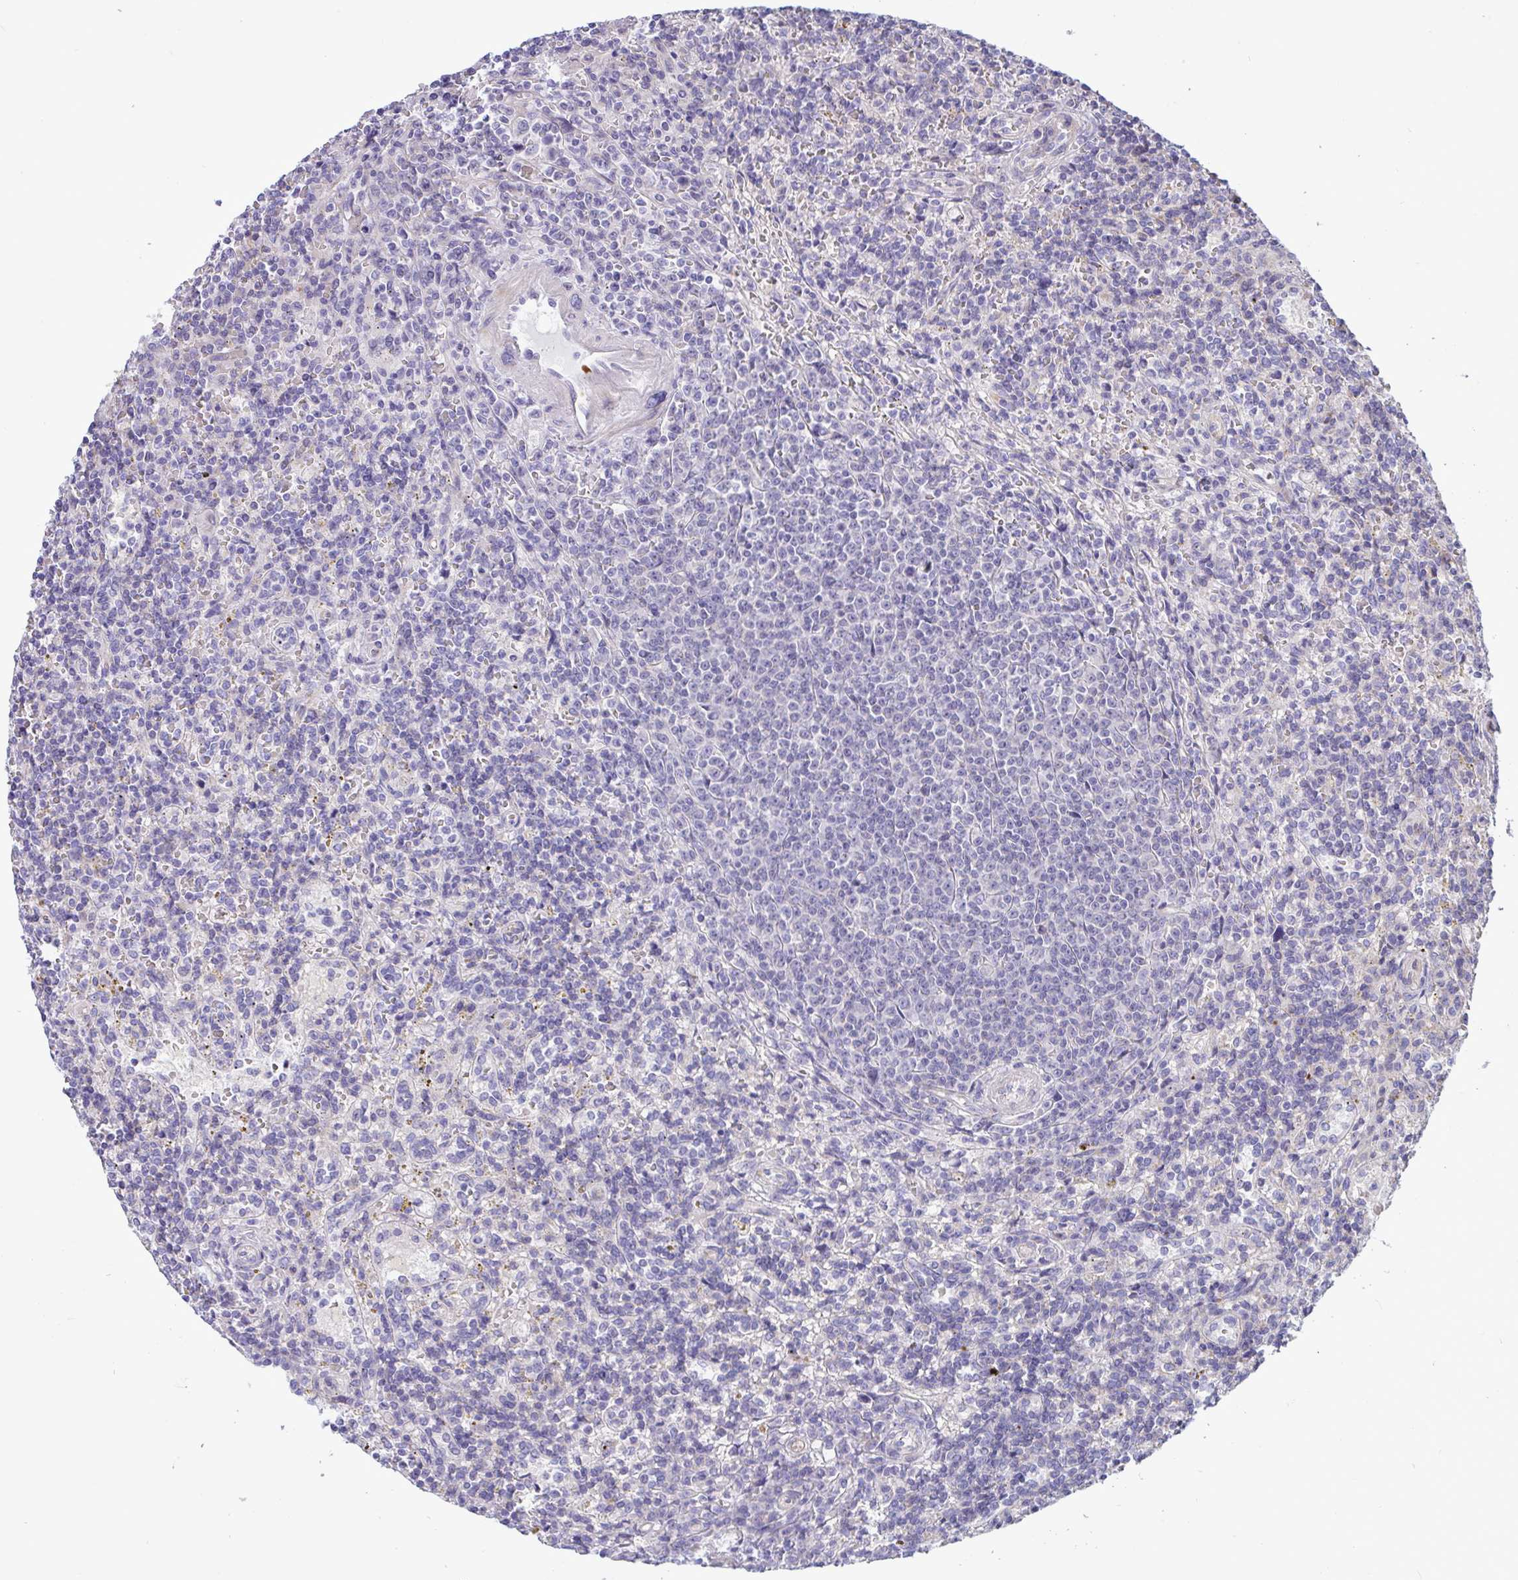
{"staining": {"intensity": "negative", "quantity": "none", "location": "none"}, "tissue": "lymphoma", "cell_type": "Tumor cells", "image_type": "cancer", "snomed": [{"axis": "morphology", "description": "Malignant lymphoma, non-Hodgkin's type, Low grade"}, {"axis": "topography", "description": "Spleen"}], "caption": "Tumor cells are negative for brown protein staining in lymphoma.", "gene": "NTN1", "patient": {"sex": "male", "age": 67}}